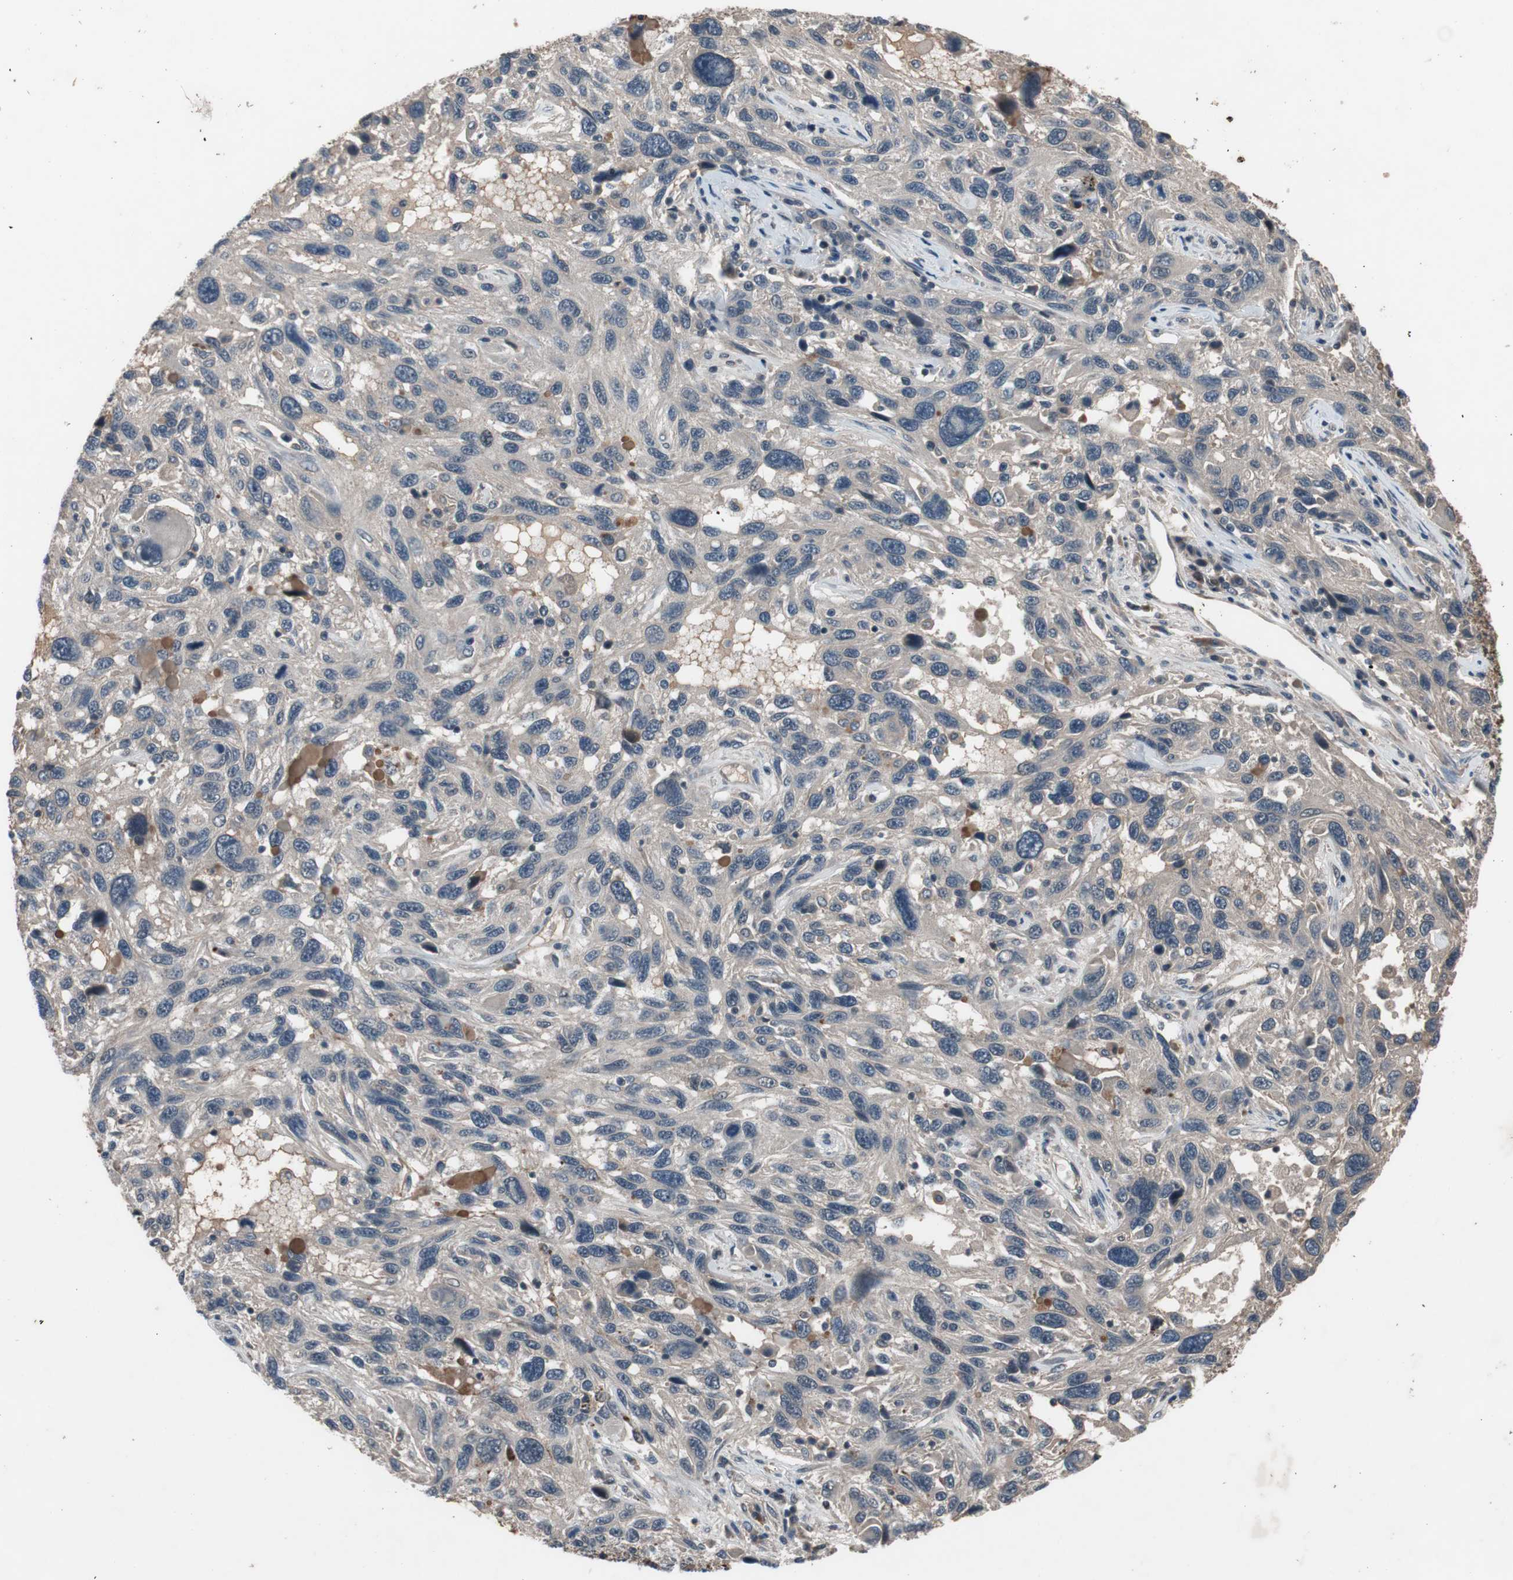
{"staining": {"intensity": "weak", "quantity": ">75%", "location": "cytoplasmic/membranous"}, "tissue": "melanoma", "cell_type": "Tumor cells", "image_type": "cancer", "snomed": [{"axis": "morphology", "description": "Malignant melanoma, NOS"}, {"axis": "topography", "description": "Skin"}], "caption": "Human melanoma stained for a protein (brown) exhibits weak cytoplasmic/membranous positive expression in approximately >75% of tumor cells.", "gene": "NSF", "patient": {"sex": "male", "age": 53}}